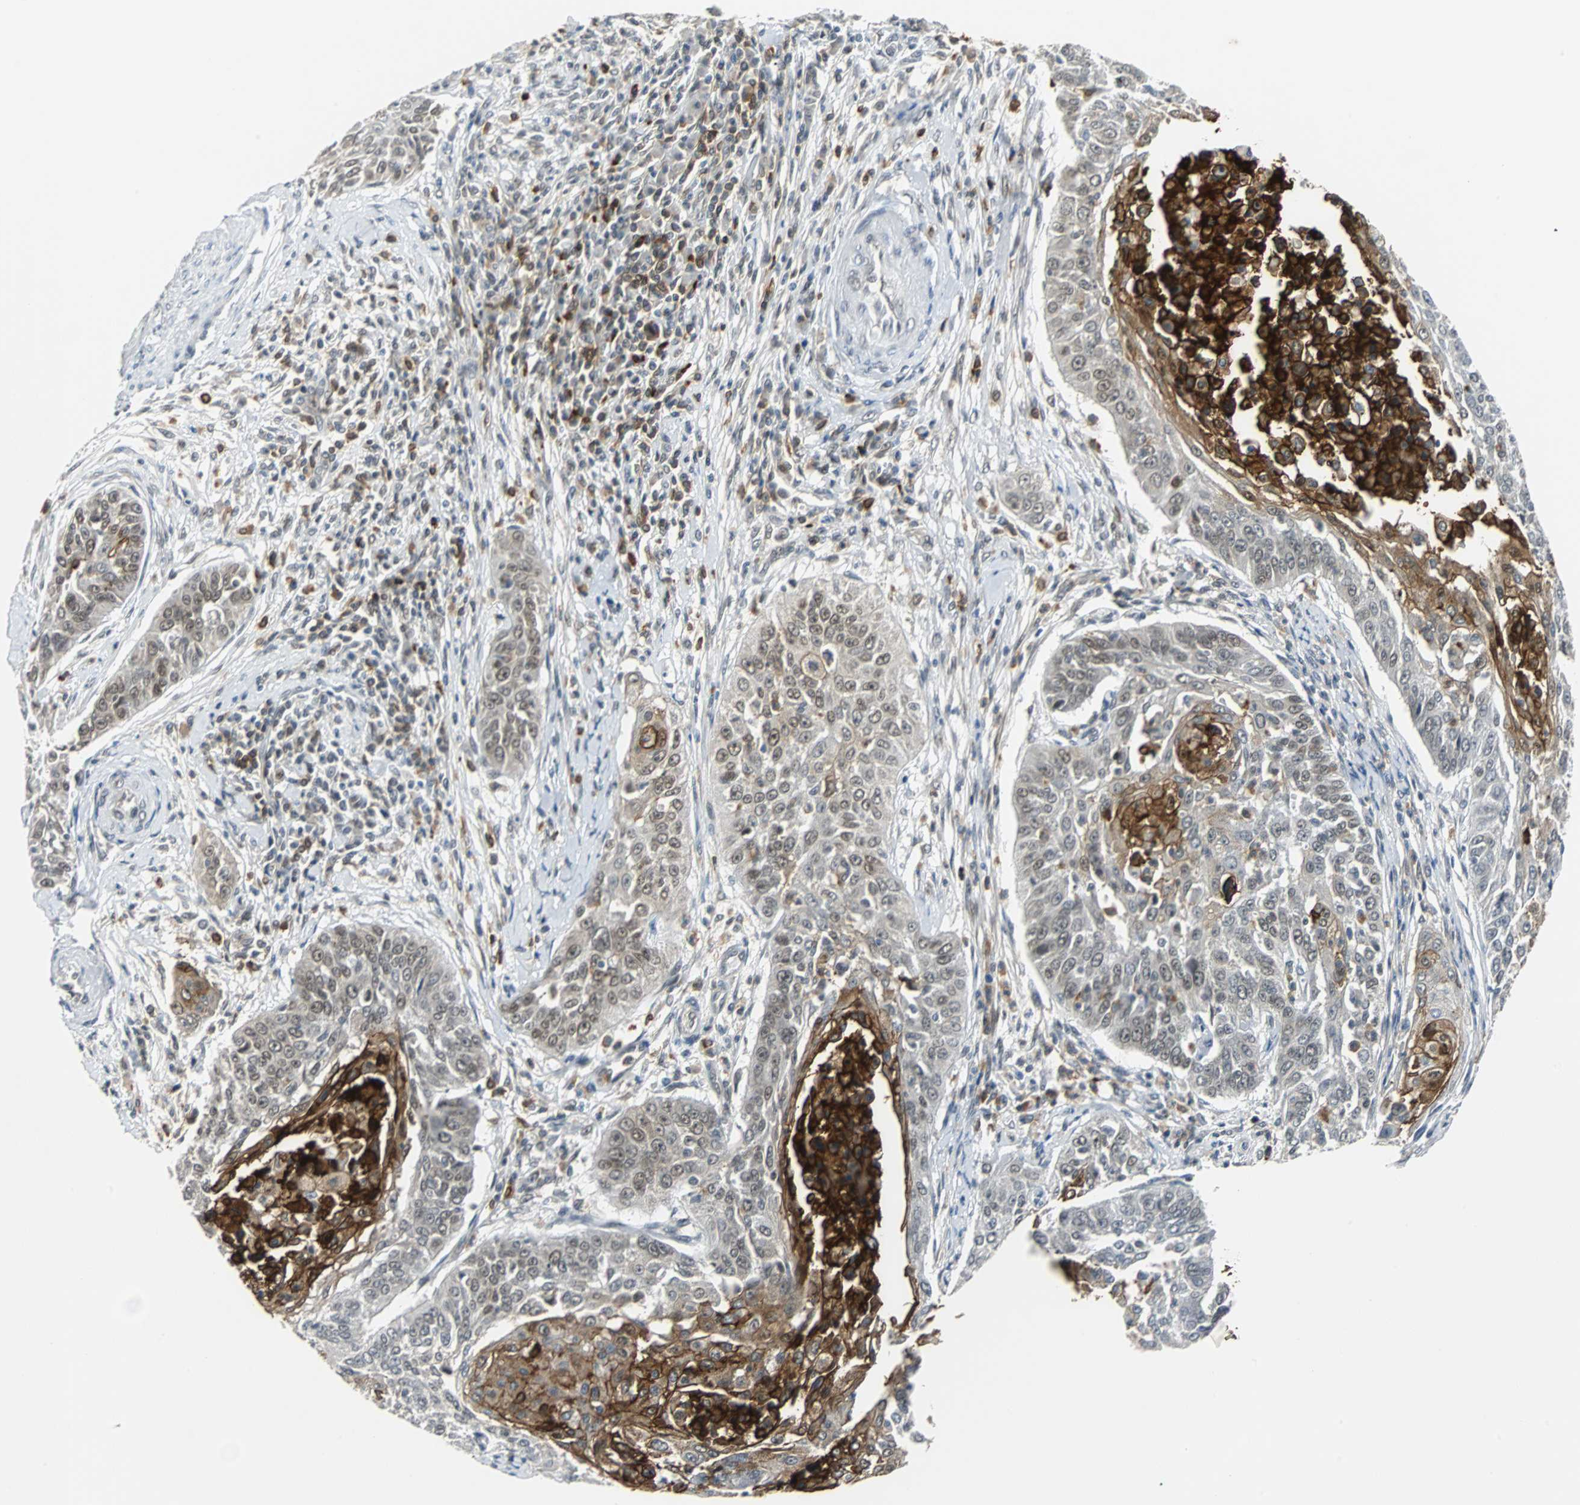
{"staining": {"intensity": "strong", "quantity": "25%-75%", "location": "cytoplasmic/membranous,nuclear"}, "tissue": "cervical cancer", "cell_type": "Tumor cells", "image_type": "cancer", "snomed": [{"axis": "morphology", "description": "Squamous cell carcinoma, NOS"}, {"axis": "topography", "description": "Cervix"}], "caption": "Protein expression by IHC exhibits strong cytoplasmic/membranous and nuclear expression in about 25%-75% of tumor cells in squamous cell carcinoma (cervical). (IHC, brightfield microscopy, high magnification).", "gene": "SIRT1", "patient": {"sex": "female", "age": 33}}